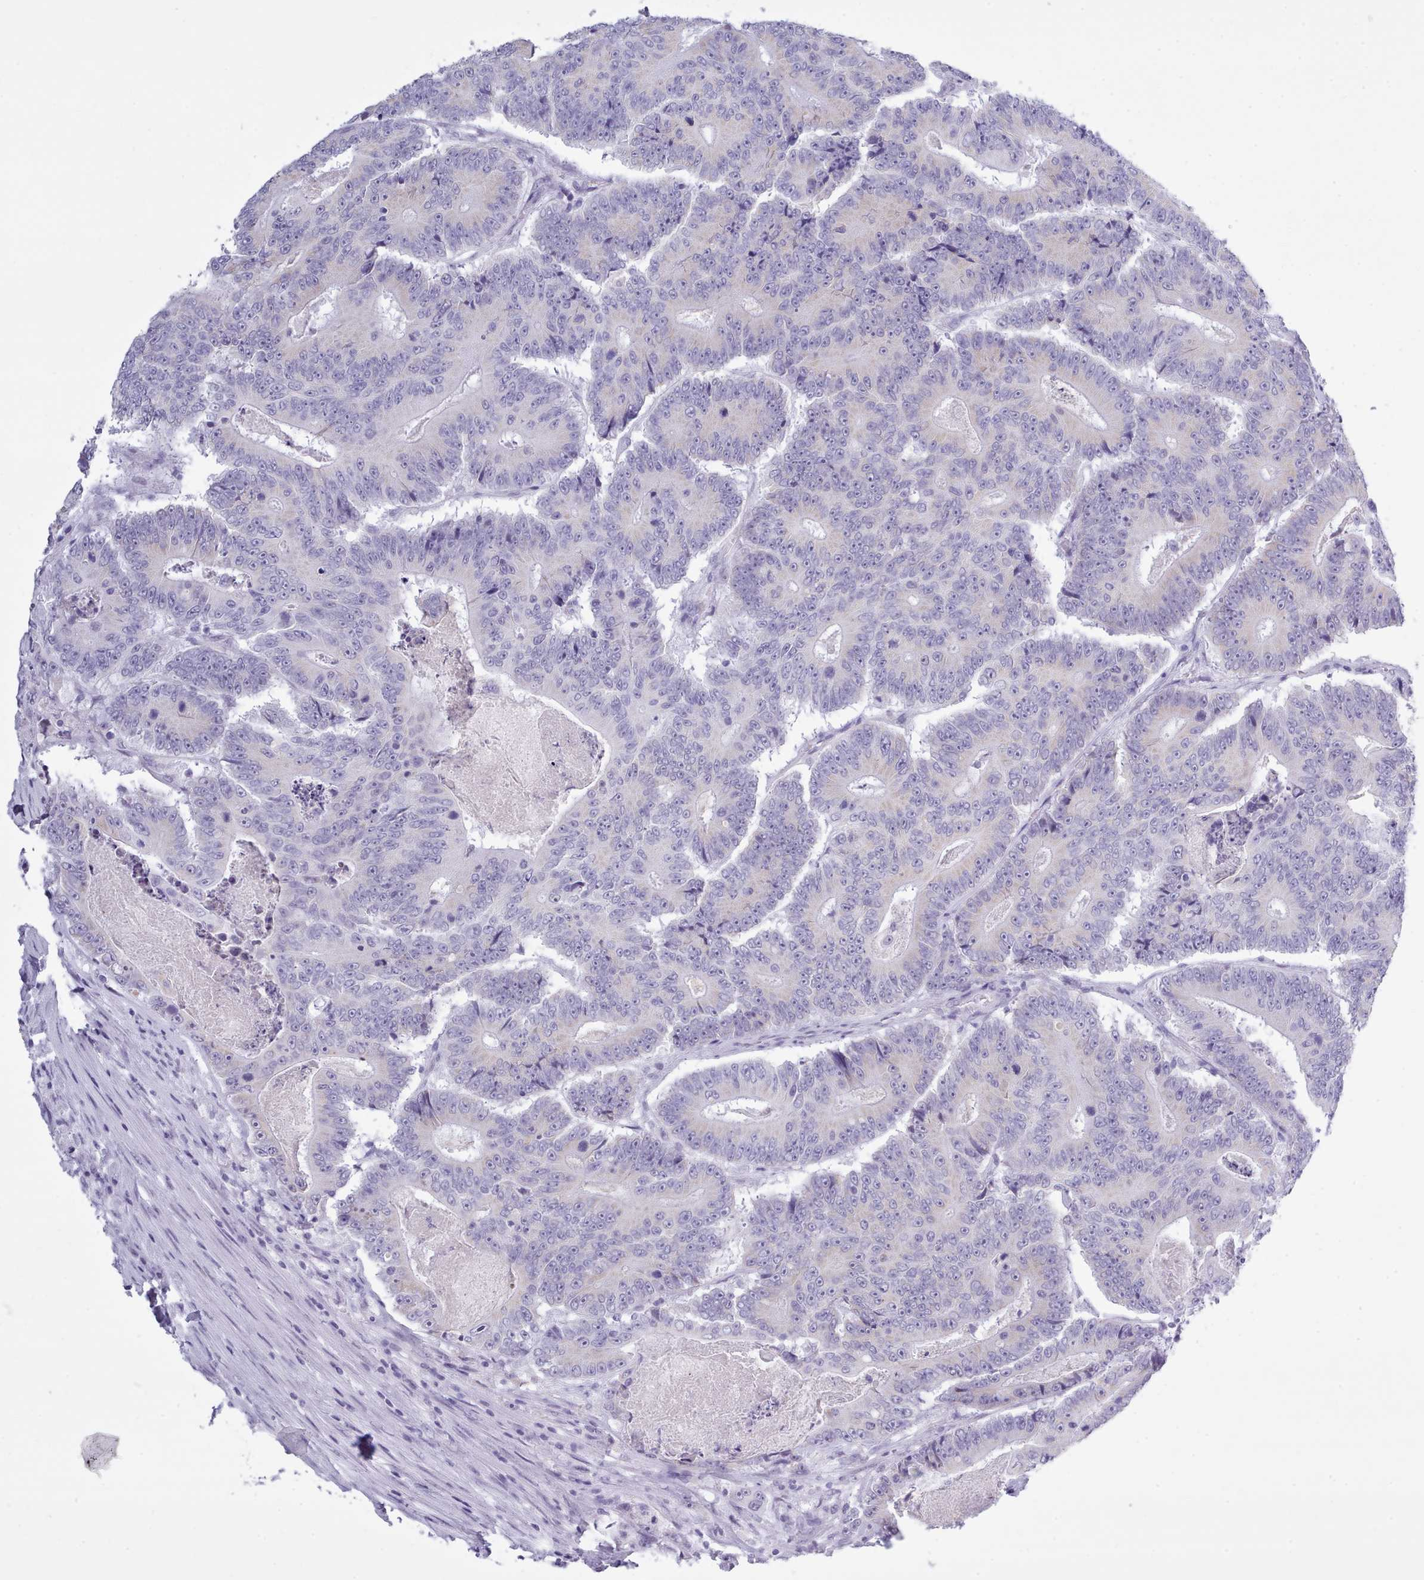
{"staining": {"intensity": "negative", "quantity": "none", "location": "none"}, "tissue": "colorectal cancer", "cell_type": "Tumor cells", "image_type": "cancer", "snomed": [{"axis": "morphology", "description": "Adenocarcinoma, NOS"}, {"axis": "topography", "description": "Colon"}], "caption": "Immunohistochemistry of colorectal cancer (adenocarcinoma) displays no positivity in tumor cells.", "gene": "FBXO48", "patient": {"sex": "male", "age": 83}}